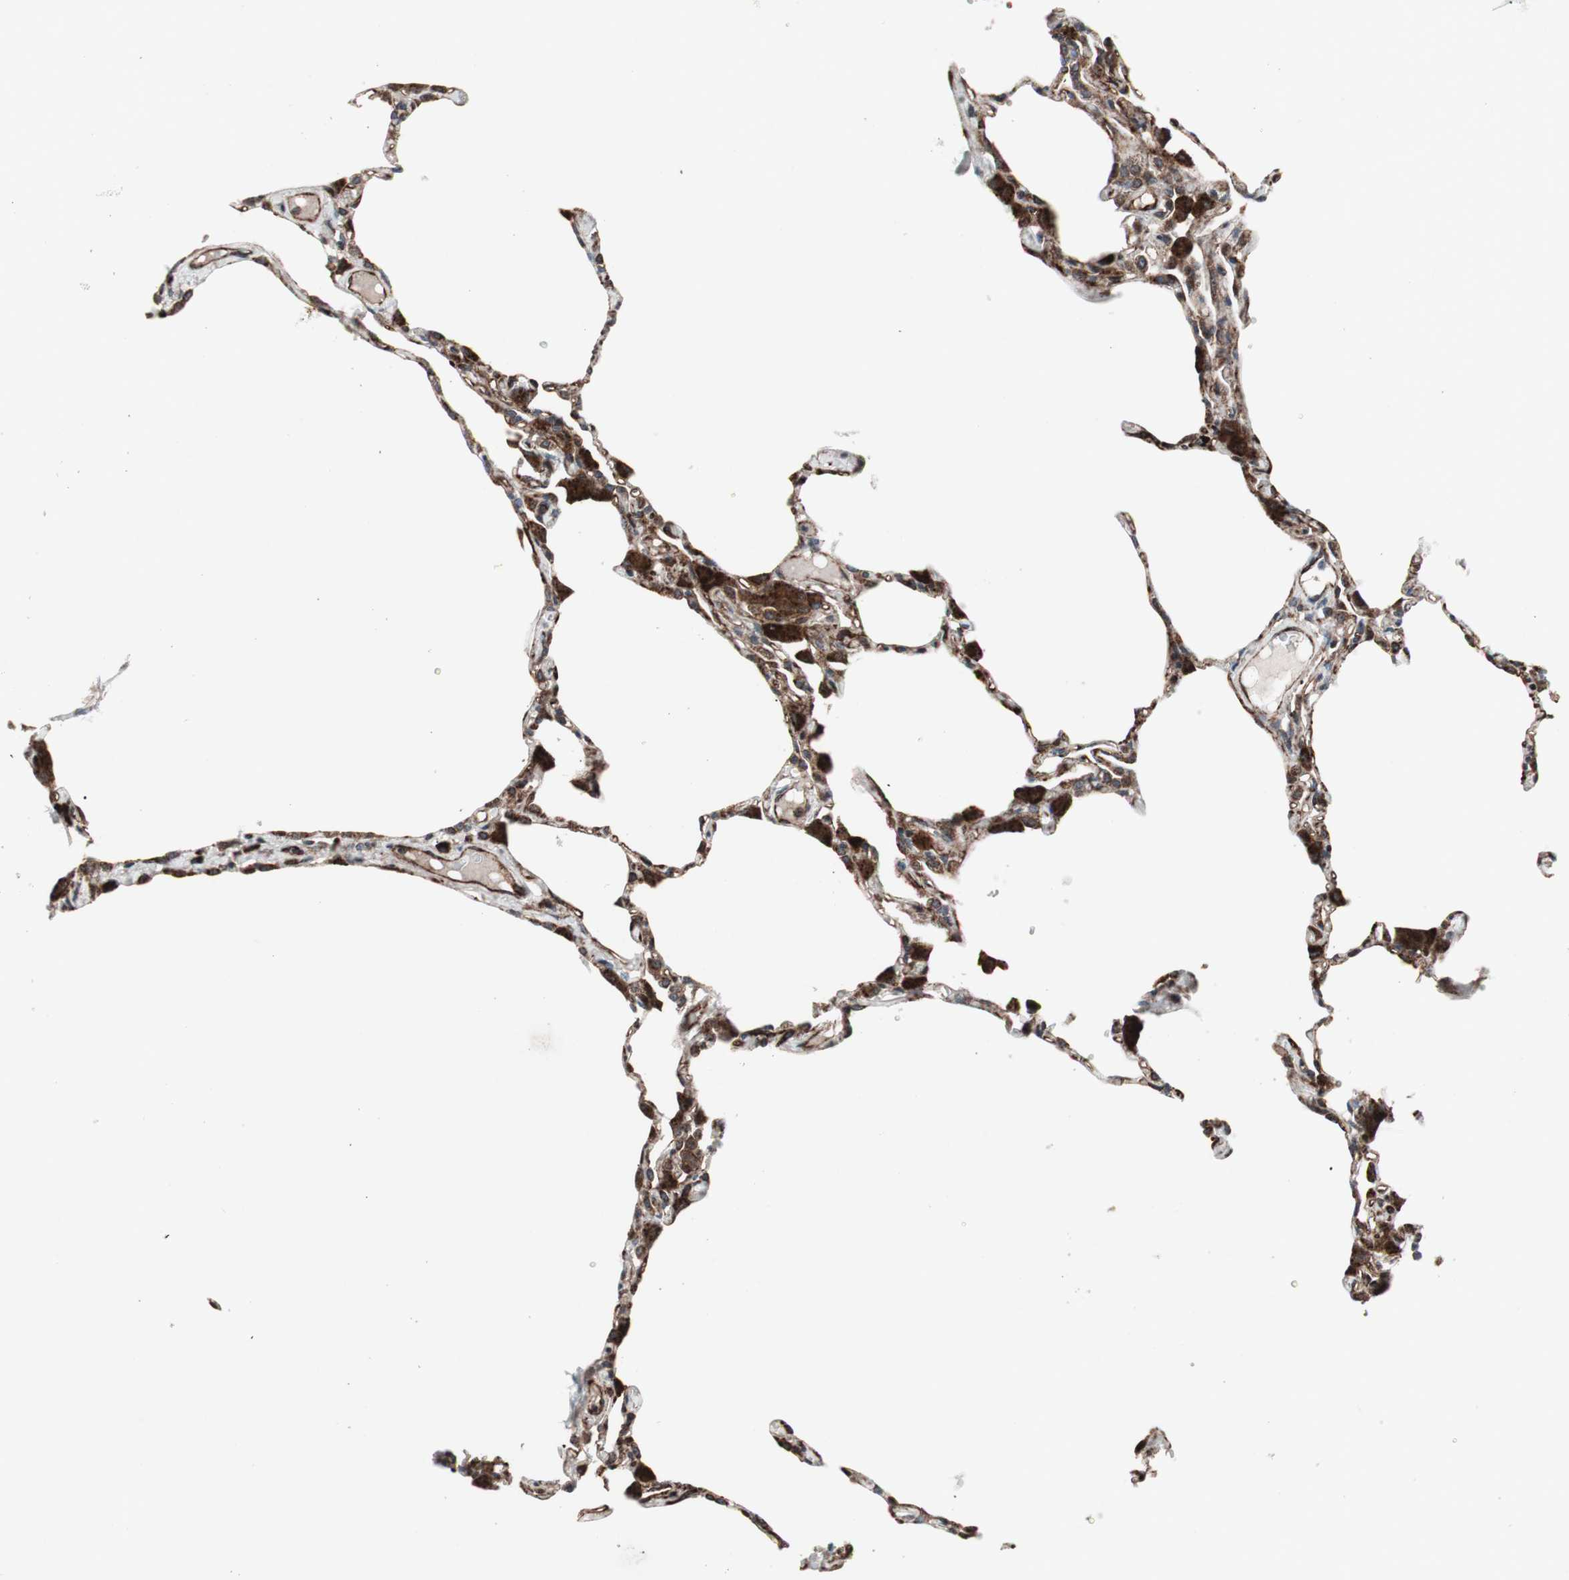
{"staining": {"intensity": "negative", "quantity": "none", "location": "none"}, "tissue": "lung", "cell_type": "Alveolar cells", "image_type": "normal", "snomed": [{"axis": "morphology", "description": "Normal tissue, NOS"}, {"axis": "topography", "description": "Lung"}], "caption": "Human lung stained for a protein using immunohistochemistry exhibits no staining in alveolar cells.", "gene": "CCL14", "patient": {"sex": "female", "age": 49}}